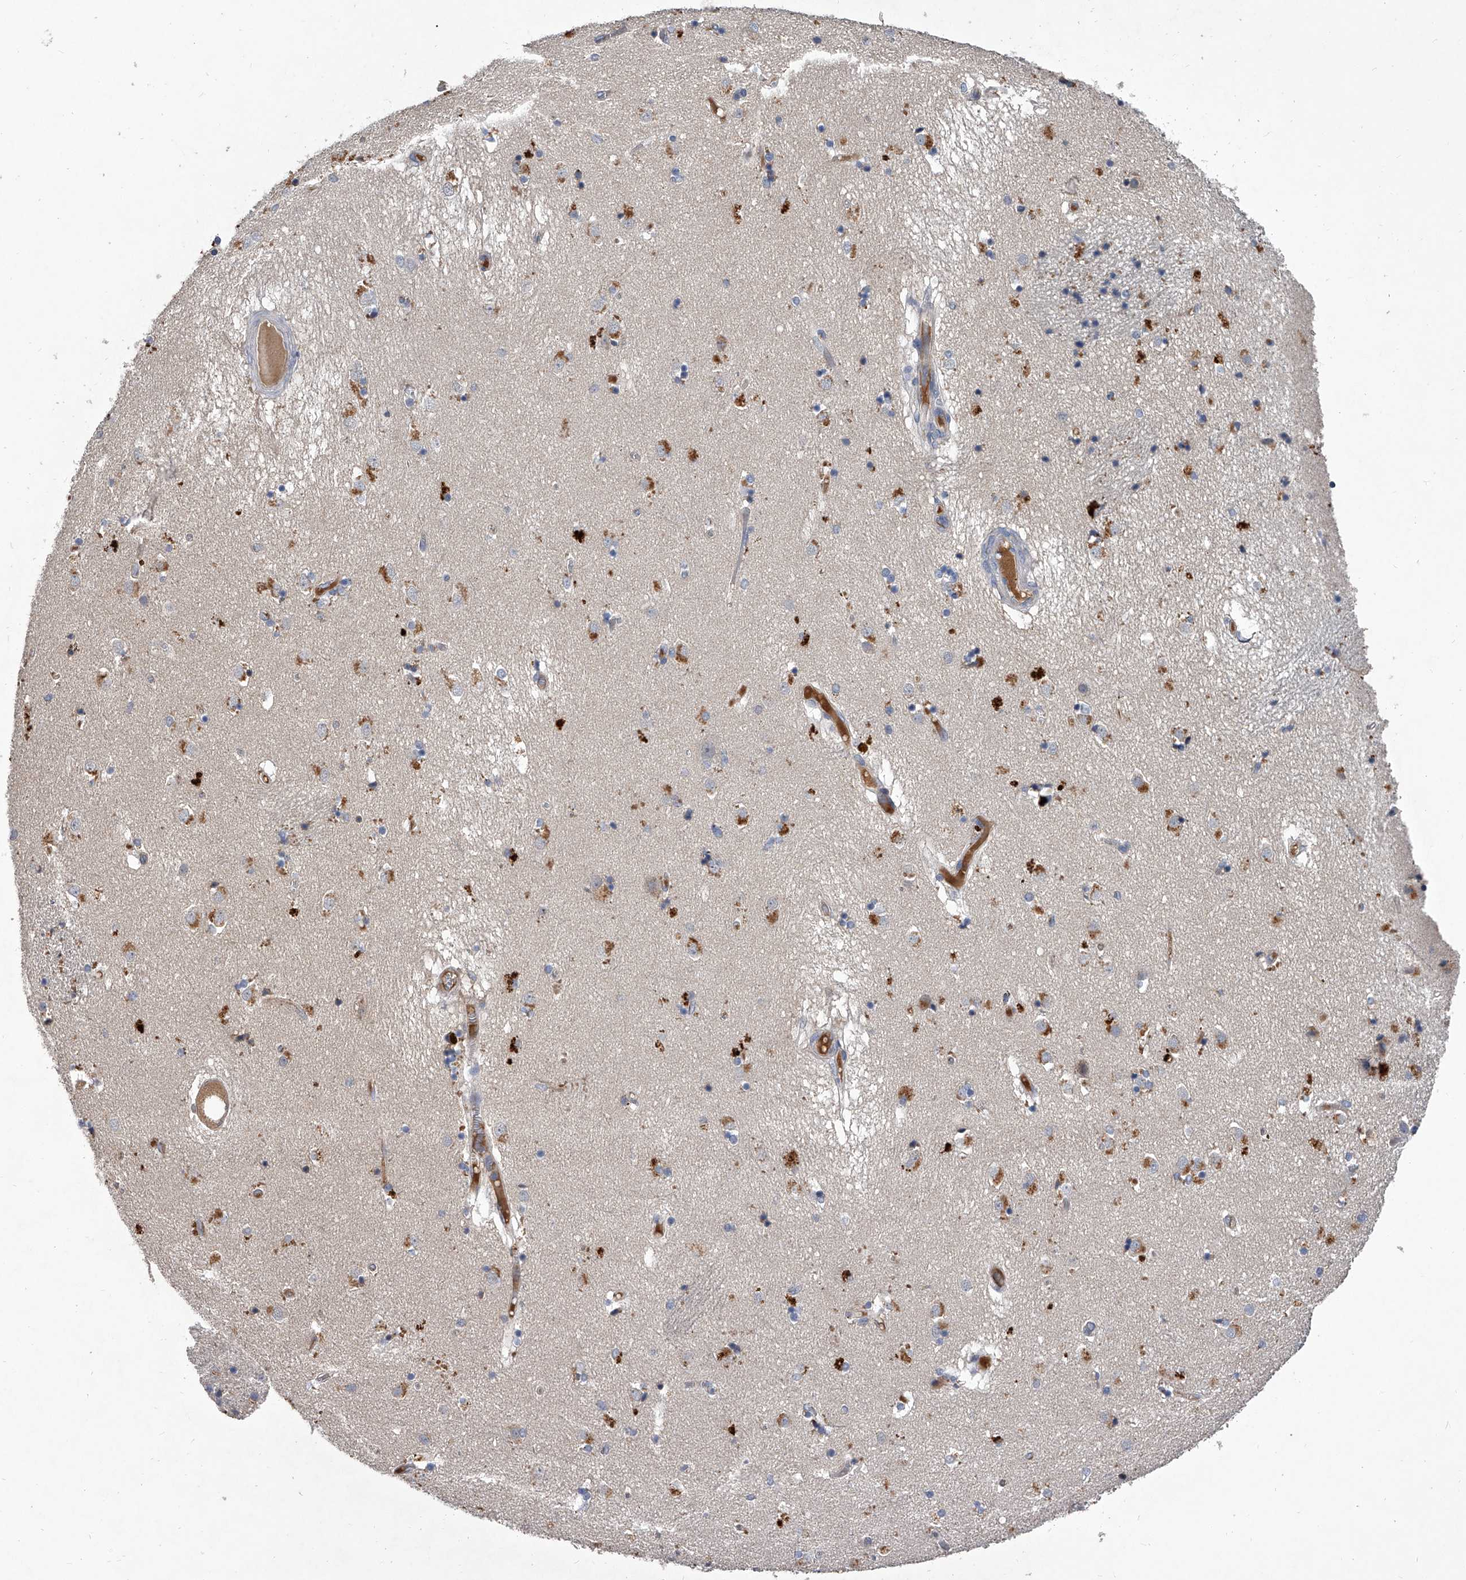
{"staining": {"intensity": "negative", "quantity": "none", "location": "none"}, "tissue": "caudate", "cell_type": "Glial cells", "image_type": "normal", "snomed": [{"axis": "morphology", "description": "Normal tissue, NOS"}, {"axis": "topography", "description": "Lateral ventricle wall"}], "caption": "An immunohistochemistry (IHC) image of unremarkable caudate is shown. There is no staining in glial cells of caudate.", "gene": "C5", "patient": {"sex": "male", "age": 70}}